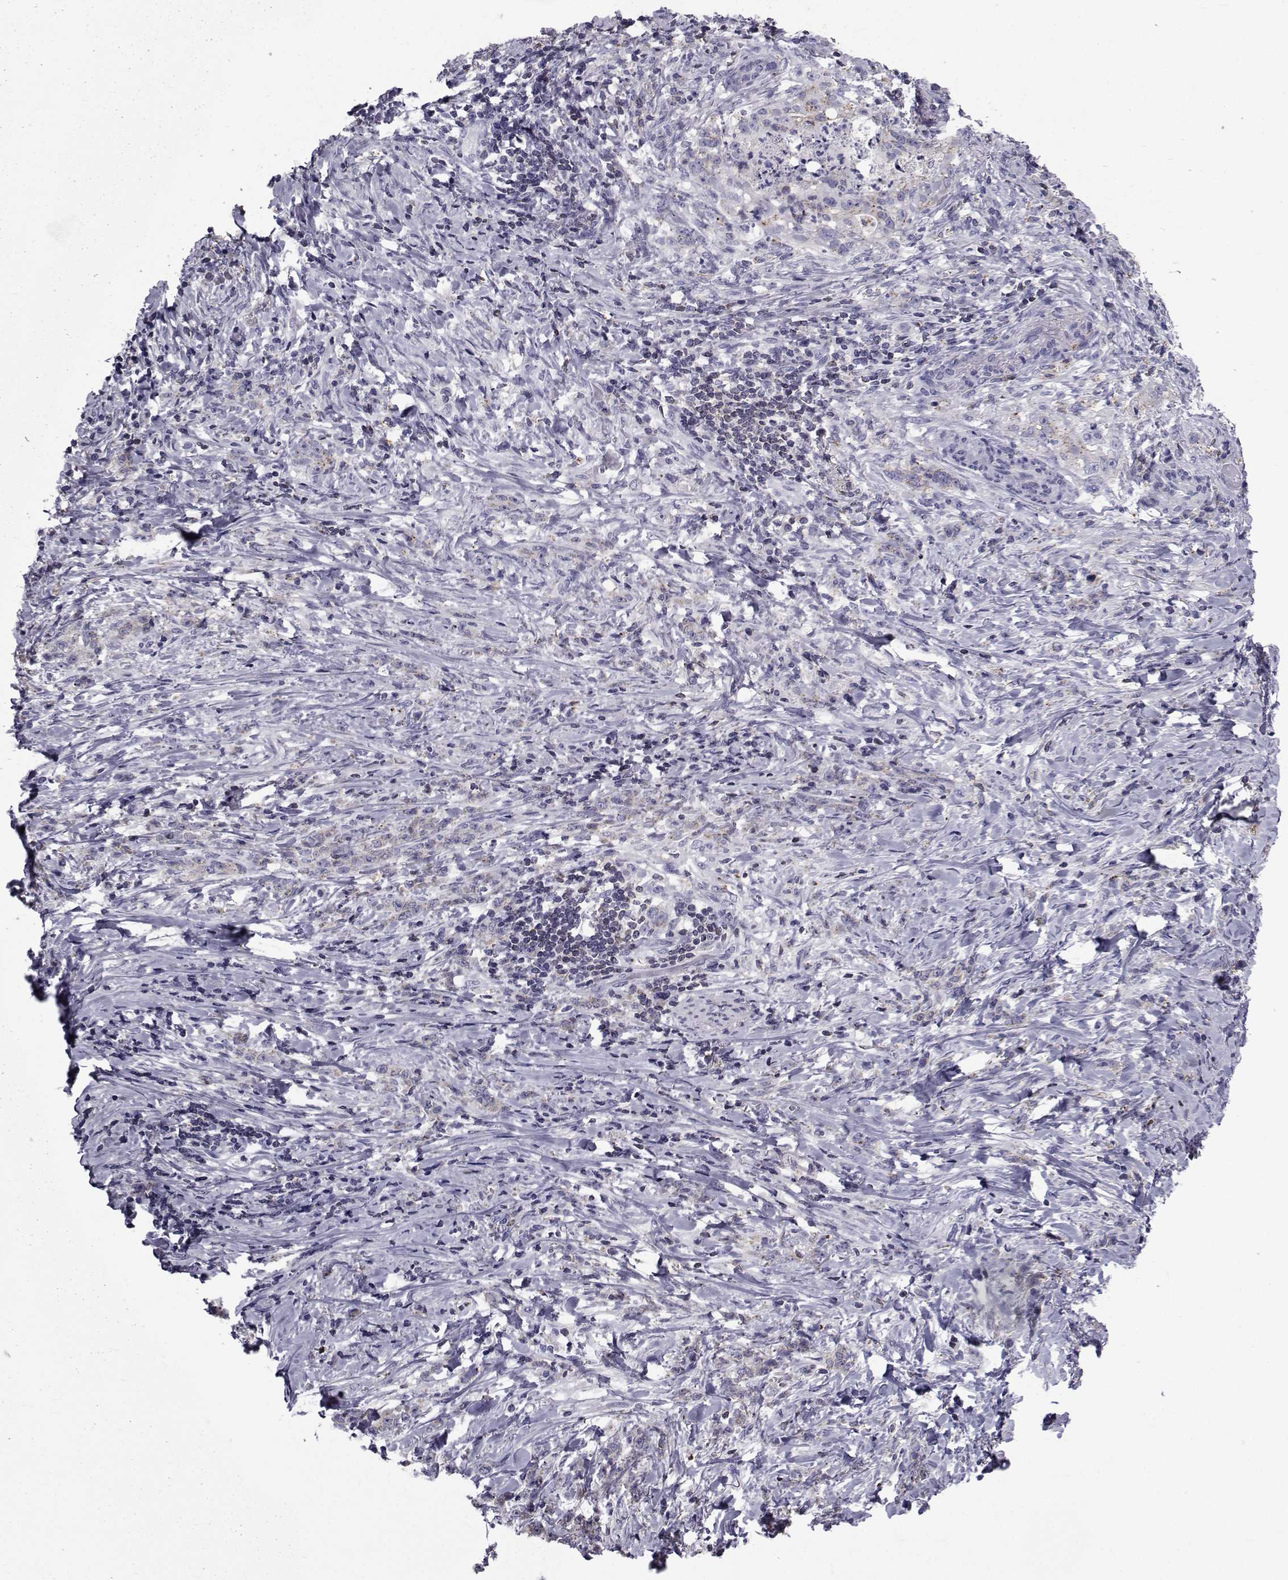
{"staining": {"intensity": "weak", "quantity": ">75%", "location": "cytoplasmic/membranous"}, "tissue": "stomach cancer", "cell_type": "Tumor cells", "image_type": "cancer", "snomed": [{"axis": "morphology", "description": "Adenocarcinoma, NOS"}, {"axis": "topography", "description": "Stomach, lower"}], "caption": "This is an image of IHC staining of adenocarcinoma (stomach), which shows weak positivity in the cytoplasmic/membranous of tumor cells.", "gene": "PDE6H", "patient": {"sex": "male", "age": 88}}